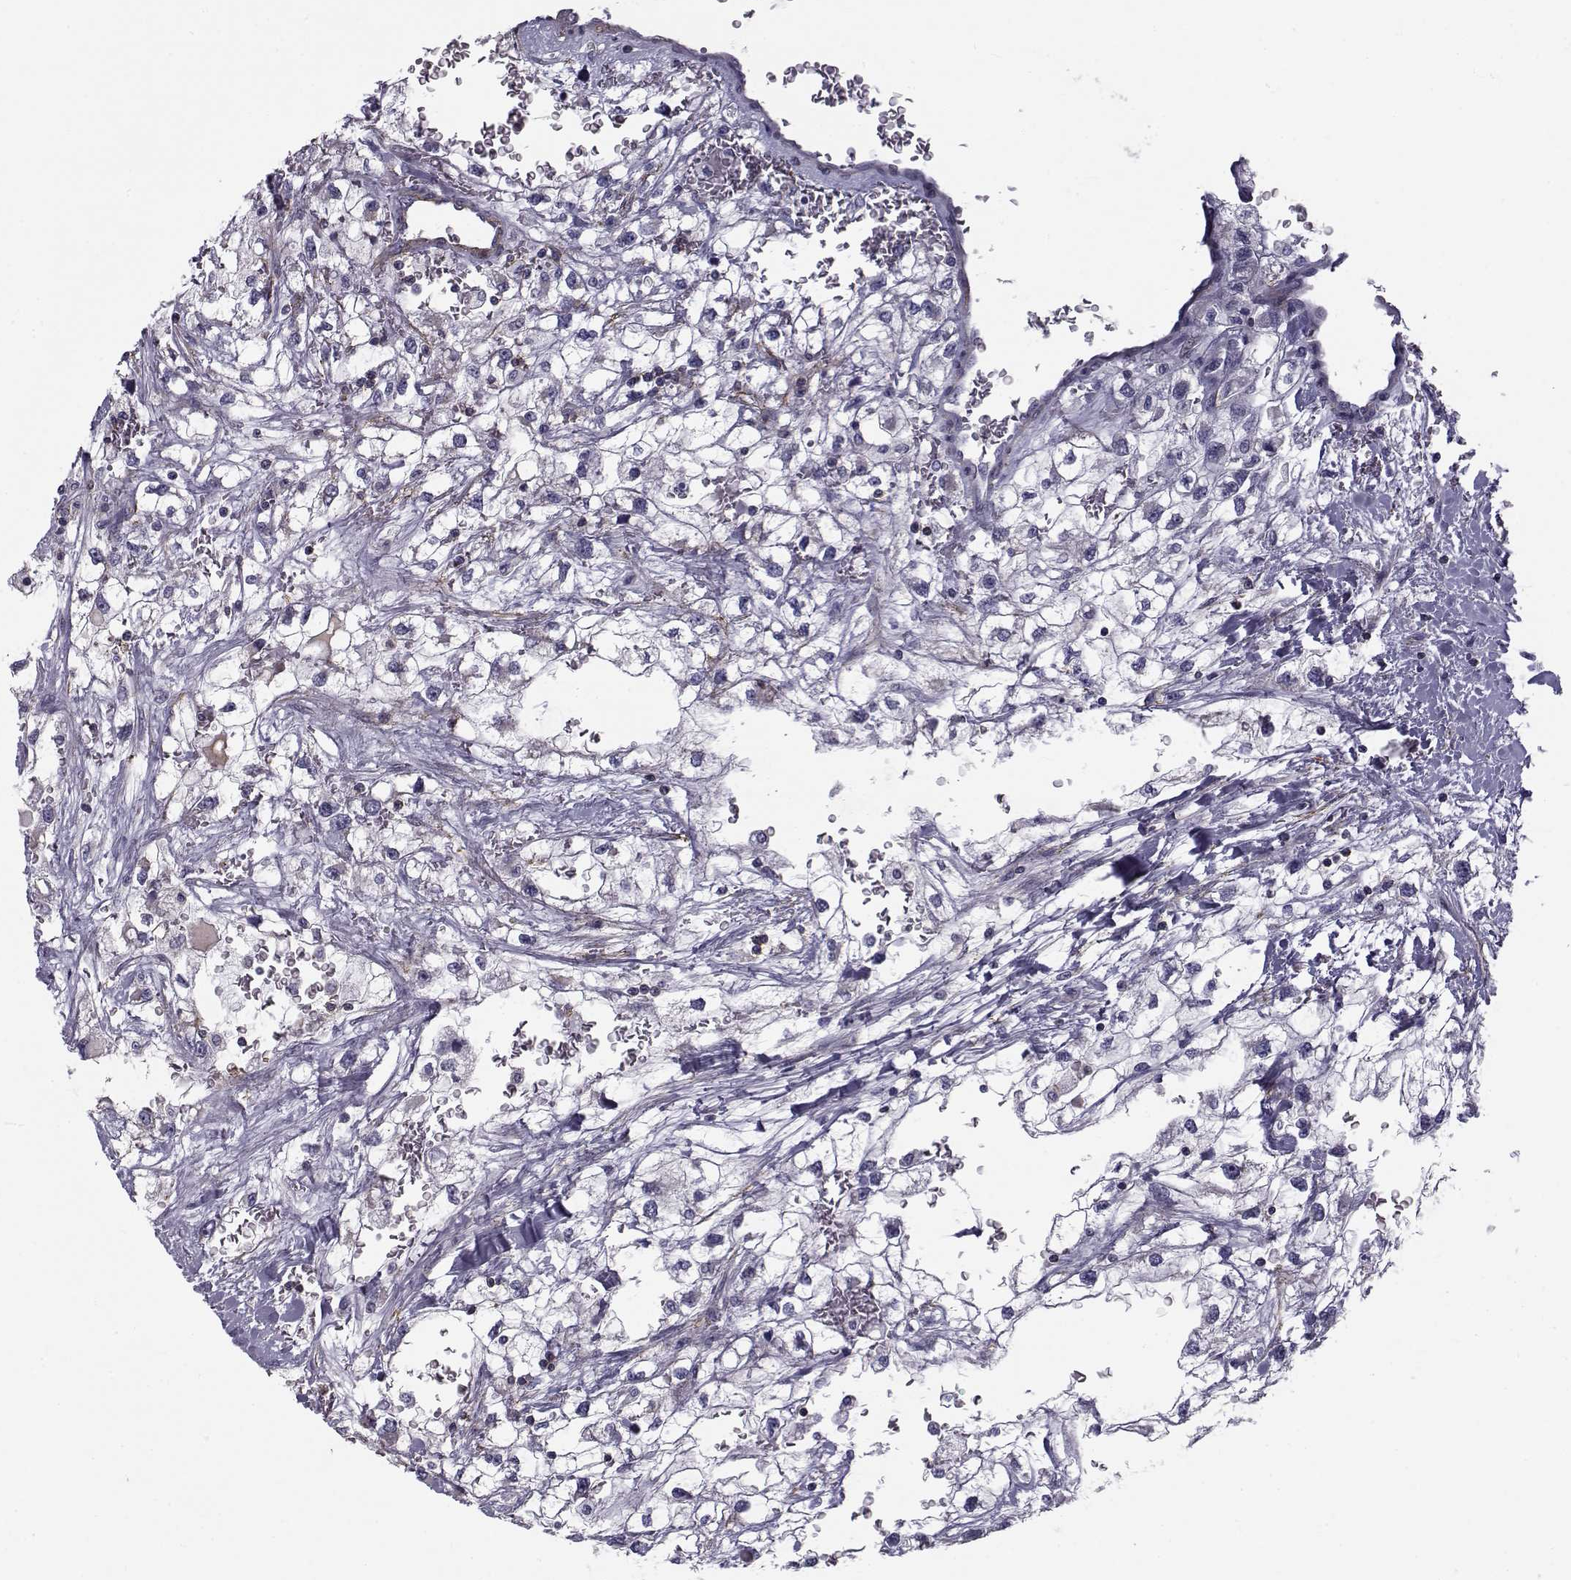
{"staining": {"intensity": "negative", "quantity": "none", "location": "none"}, "tissue": "renal cancer", "cell_type": "Tumor cells", "image_type": "cancer", "snomed": [{"axis": "morphology", "description": "Adenocarcinoma, NOS"}, {"axis": "topography", "description": "Kidney"}], "caption": "Human renal adenocarcinoma stained for a protein using immunohistochemistry displays no staining in tumor cells.", "gene": "LRRC27", "patient": {"sex": "male", "age": 59}}